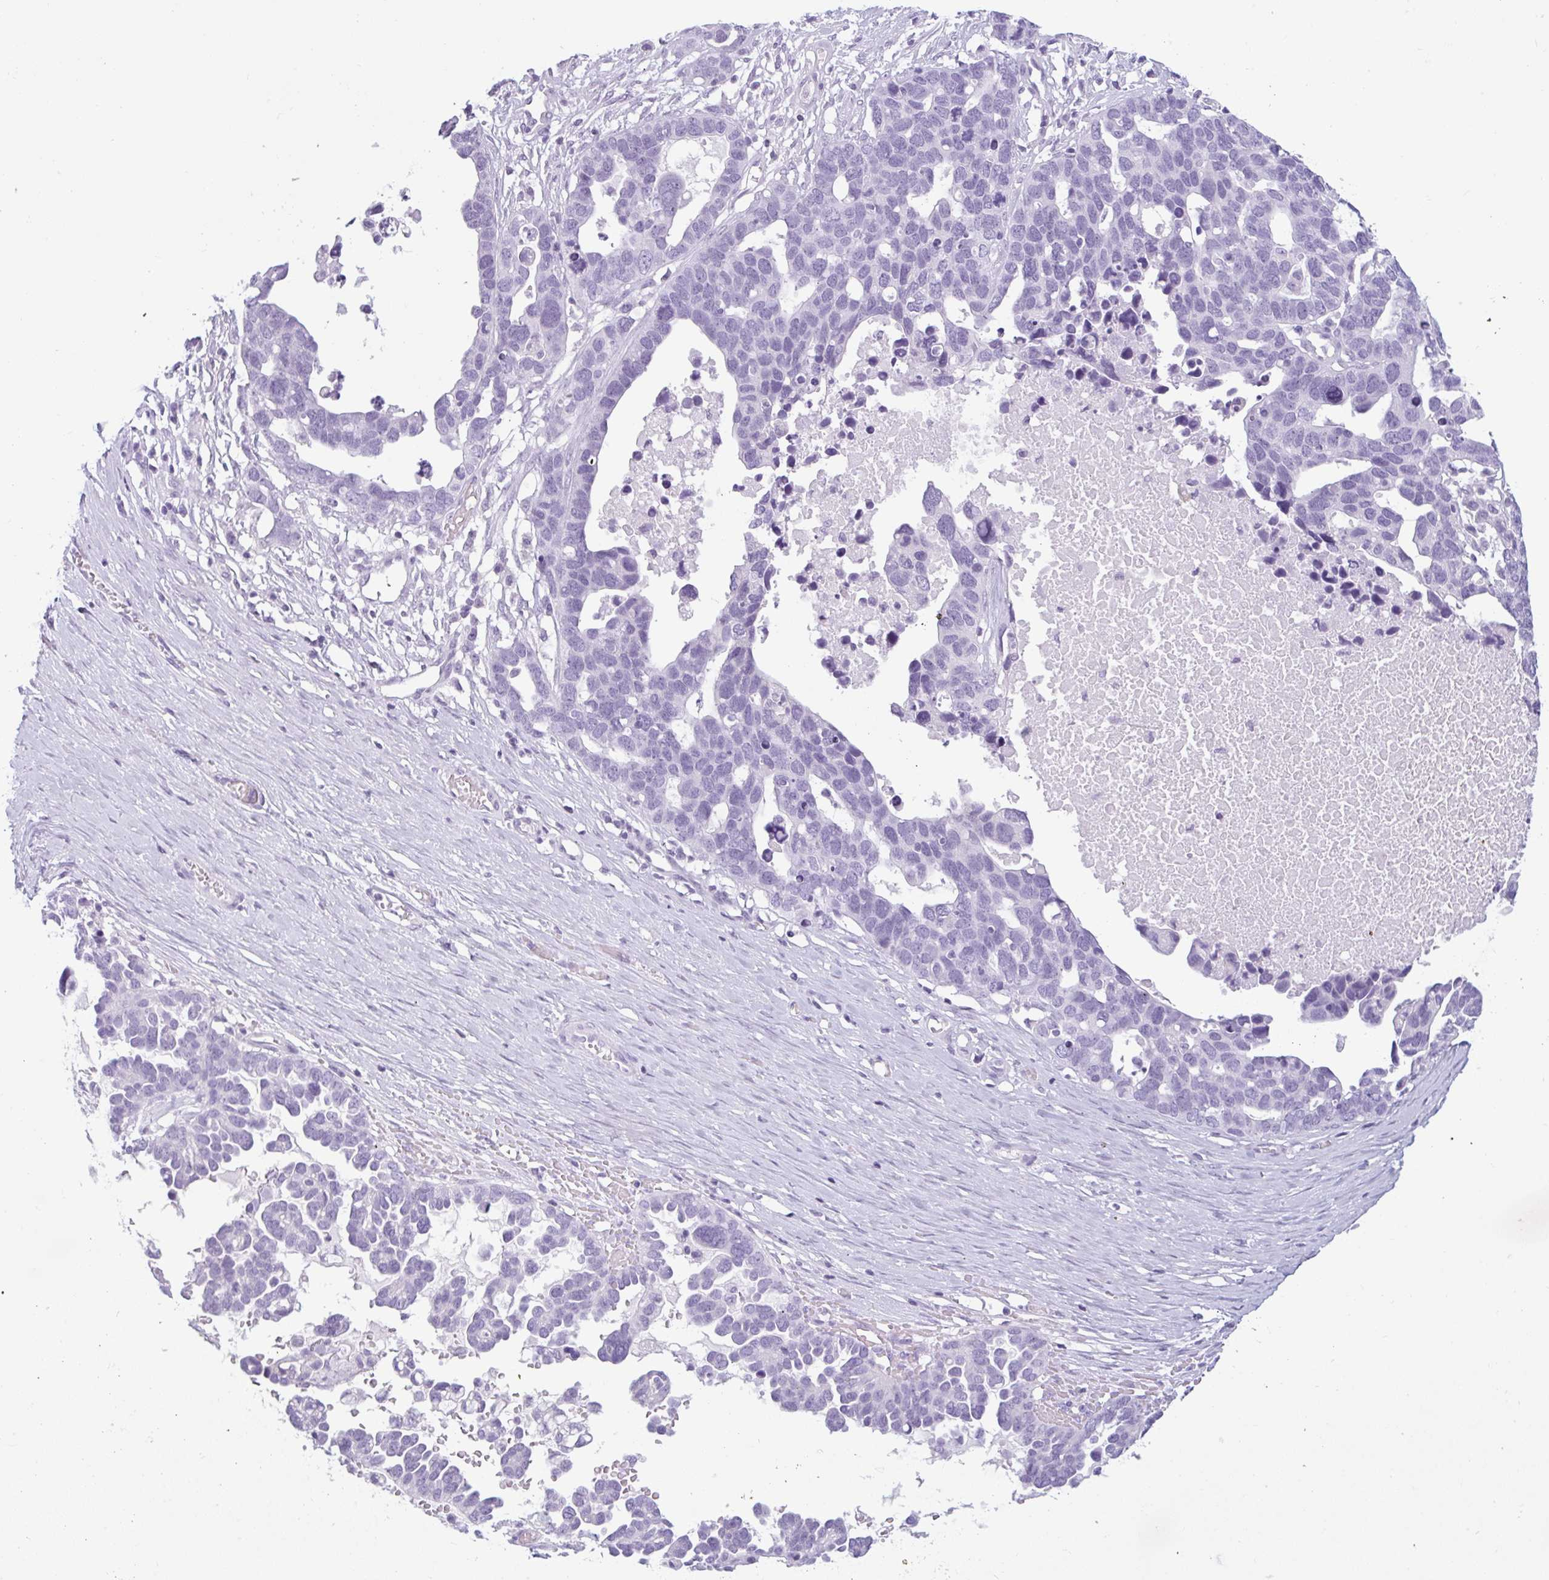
{"staining": {"intensity": "negative", "quantity": "none", "location": "none"}, "tissue": "ovarian cancer", "cell_type": "Tumor cells", "image_type": "cancer", "snomed": [{"axis": "morphology", "description": "Cystadenocarcinoma, serous, NOS"}, {"axis": "topography", "description": "Ovary"}], "caption": "Human ovarian cancer stained for a protein using immunohistochemistry (IHC) exhibits no positivity in tumor cells.", "gene": "CTSE", "patient": {"sex": "female", "age": 54}}